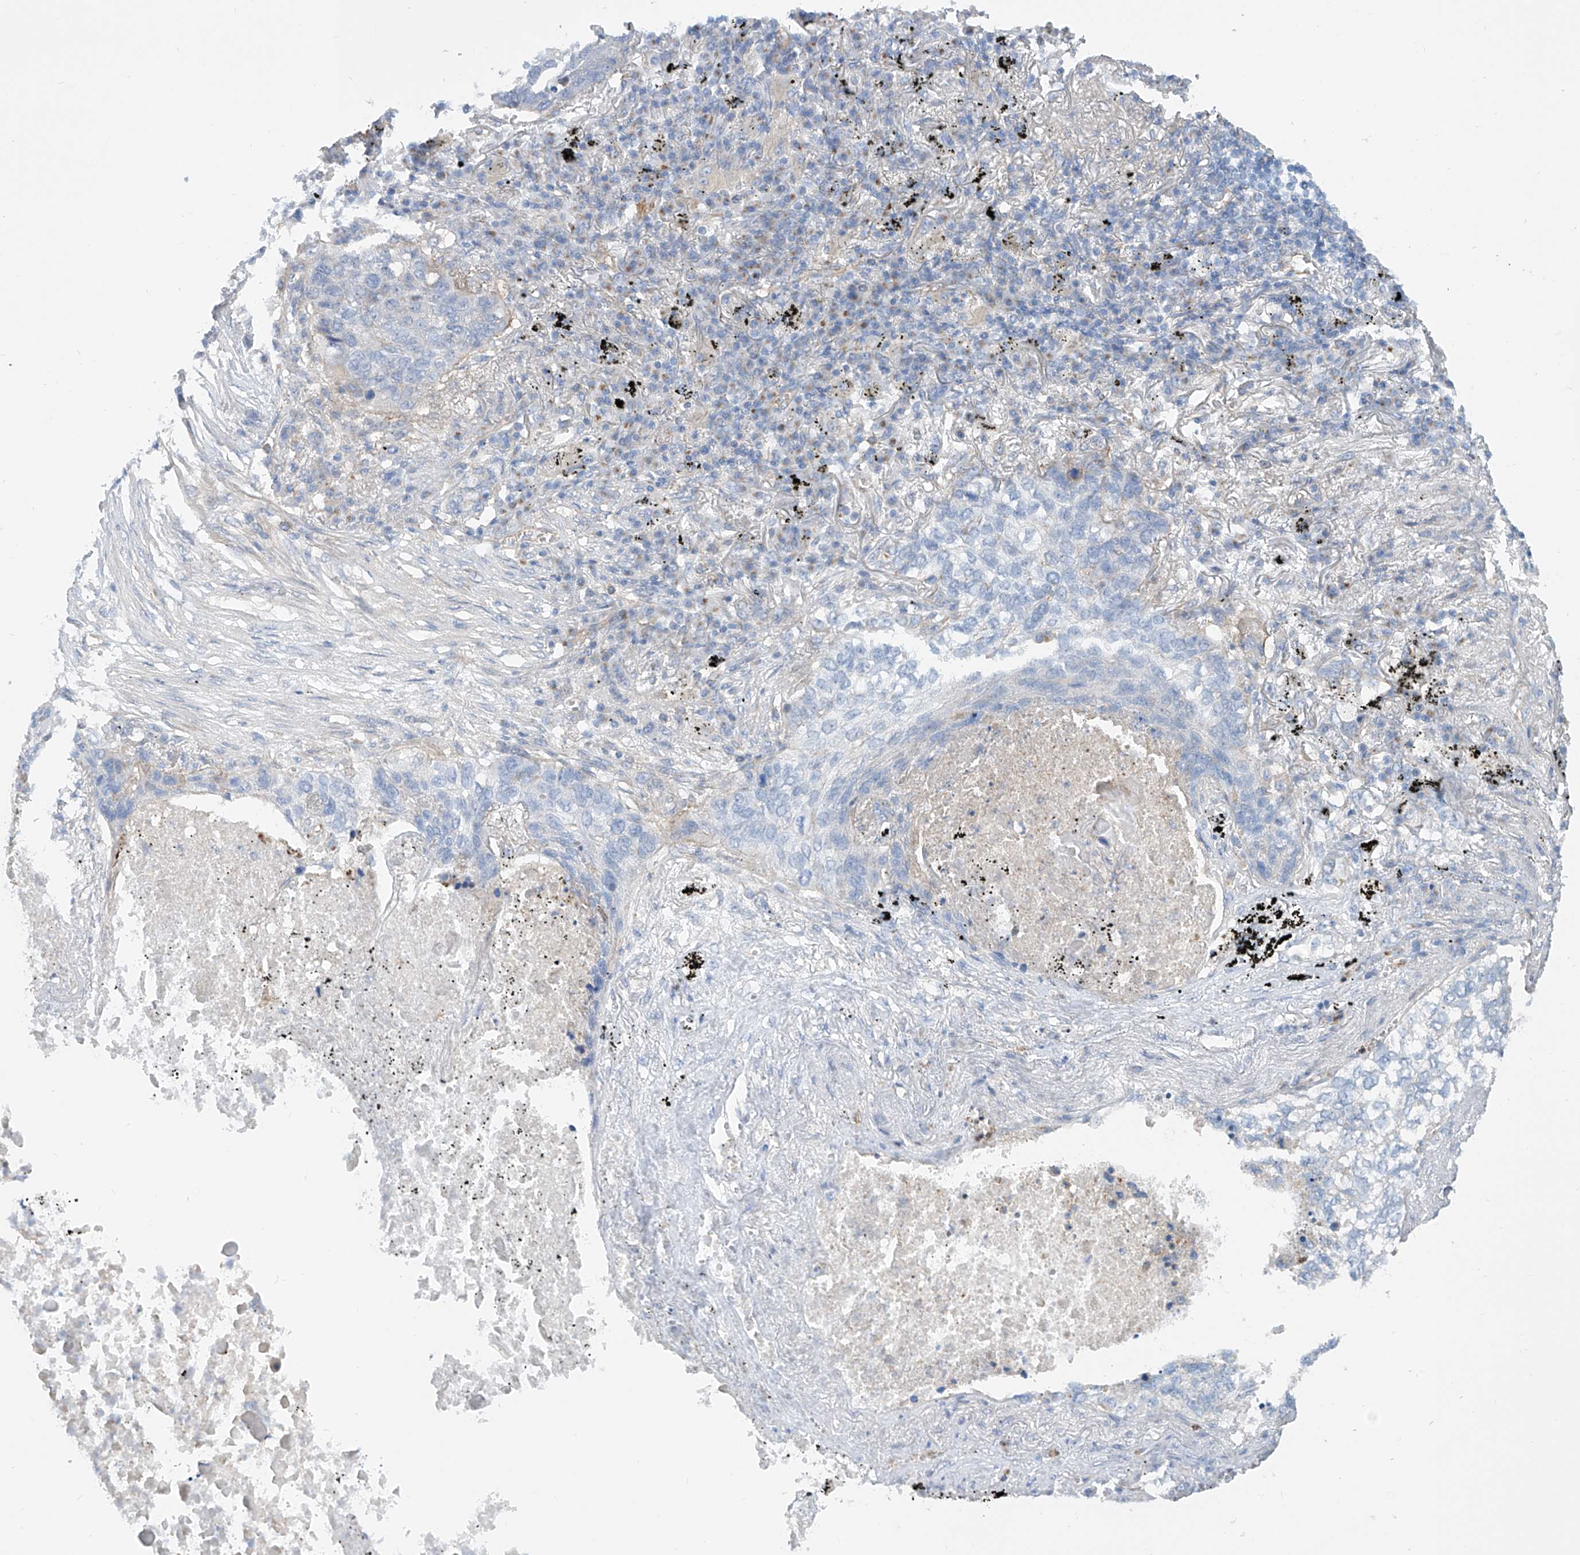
{"staining": {"intensity": "negative", "quantity": "none", "location": "none"}, "tissue": "lung cancer", "cell_type": "Tumor cells", "image_type": "cancer", "snomed": [{"axis": "morphology", "description": "Squamous cell carcinoma, NOS"}, {"axis": "topography", "description": "Lung"}], "caption": "High power microscopy image of an IHC micrograph of squamous cell carcinoma (lung), revealing no significant staining in tumor cells. (DAB IHC visualized using brightfield microscopy, high magnification).", "gene": "TMEM209", "patient": {"sex": "female", "age": 63}}